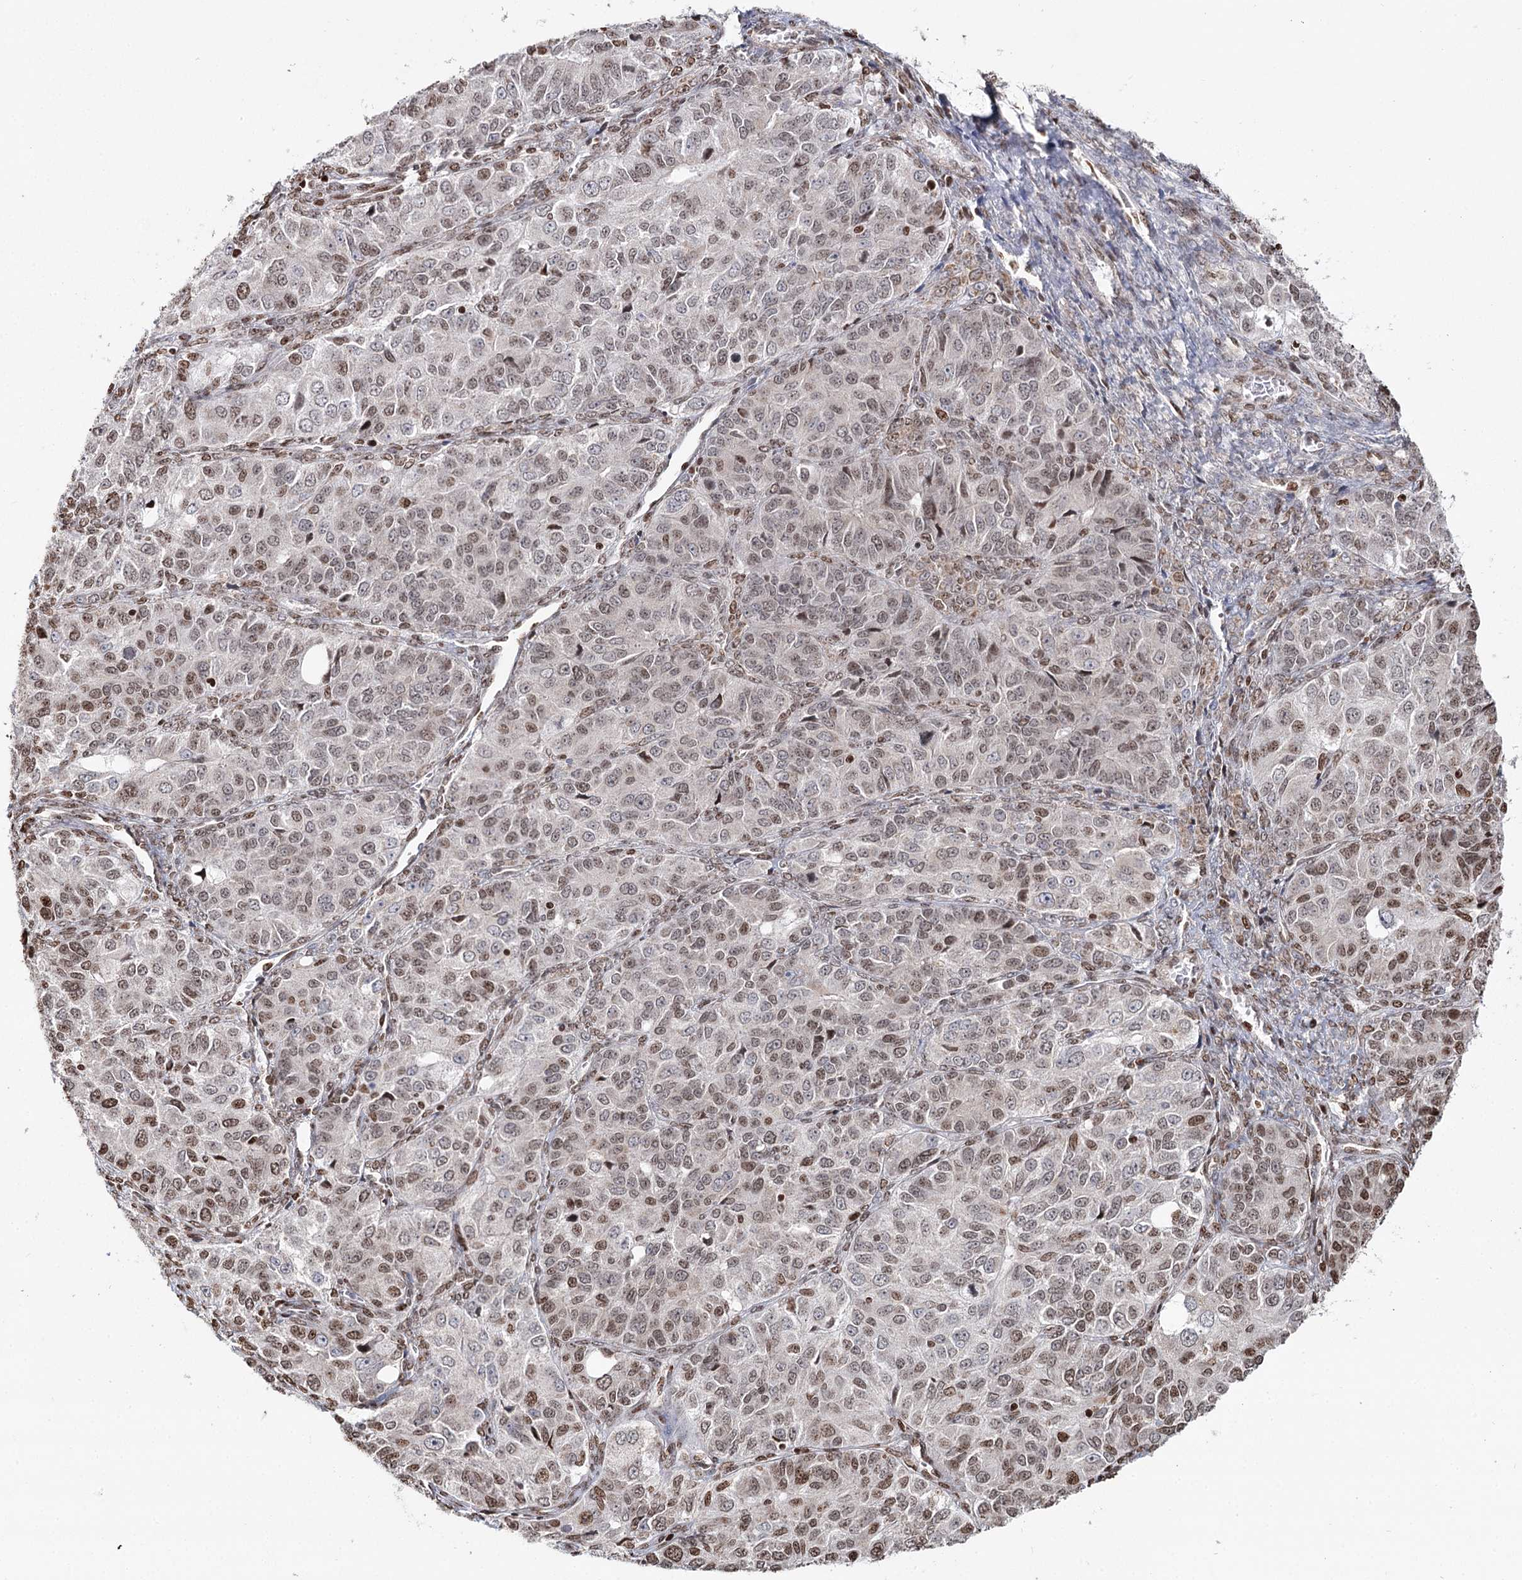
{"staining": {"intensity": "moderate", "quantity": ">75%", "location": "nuclear"}, "tissue": "ovarian cancer", "cell_type": "Tumor cells", "image_type": "cancer", "snomed": [{"axis": "morphology", "description": "Carcinoma, endometroid"}, {"axis": "topography", "description": "Ovary"}], "caption": "Endometroid carcinoma (ovarian) stained with DAB immunohistochemistry (IHC) displays medium levels of moderate nuclear positivity in approximately >75% of tumor cells. (DAB IHC, brown staining for protein, blue staining for nuclei).", "gene": "PDHX", "patient": {"sex": "female", "age": 51}}